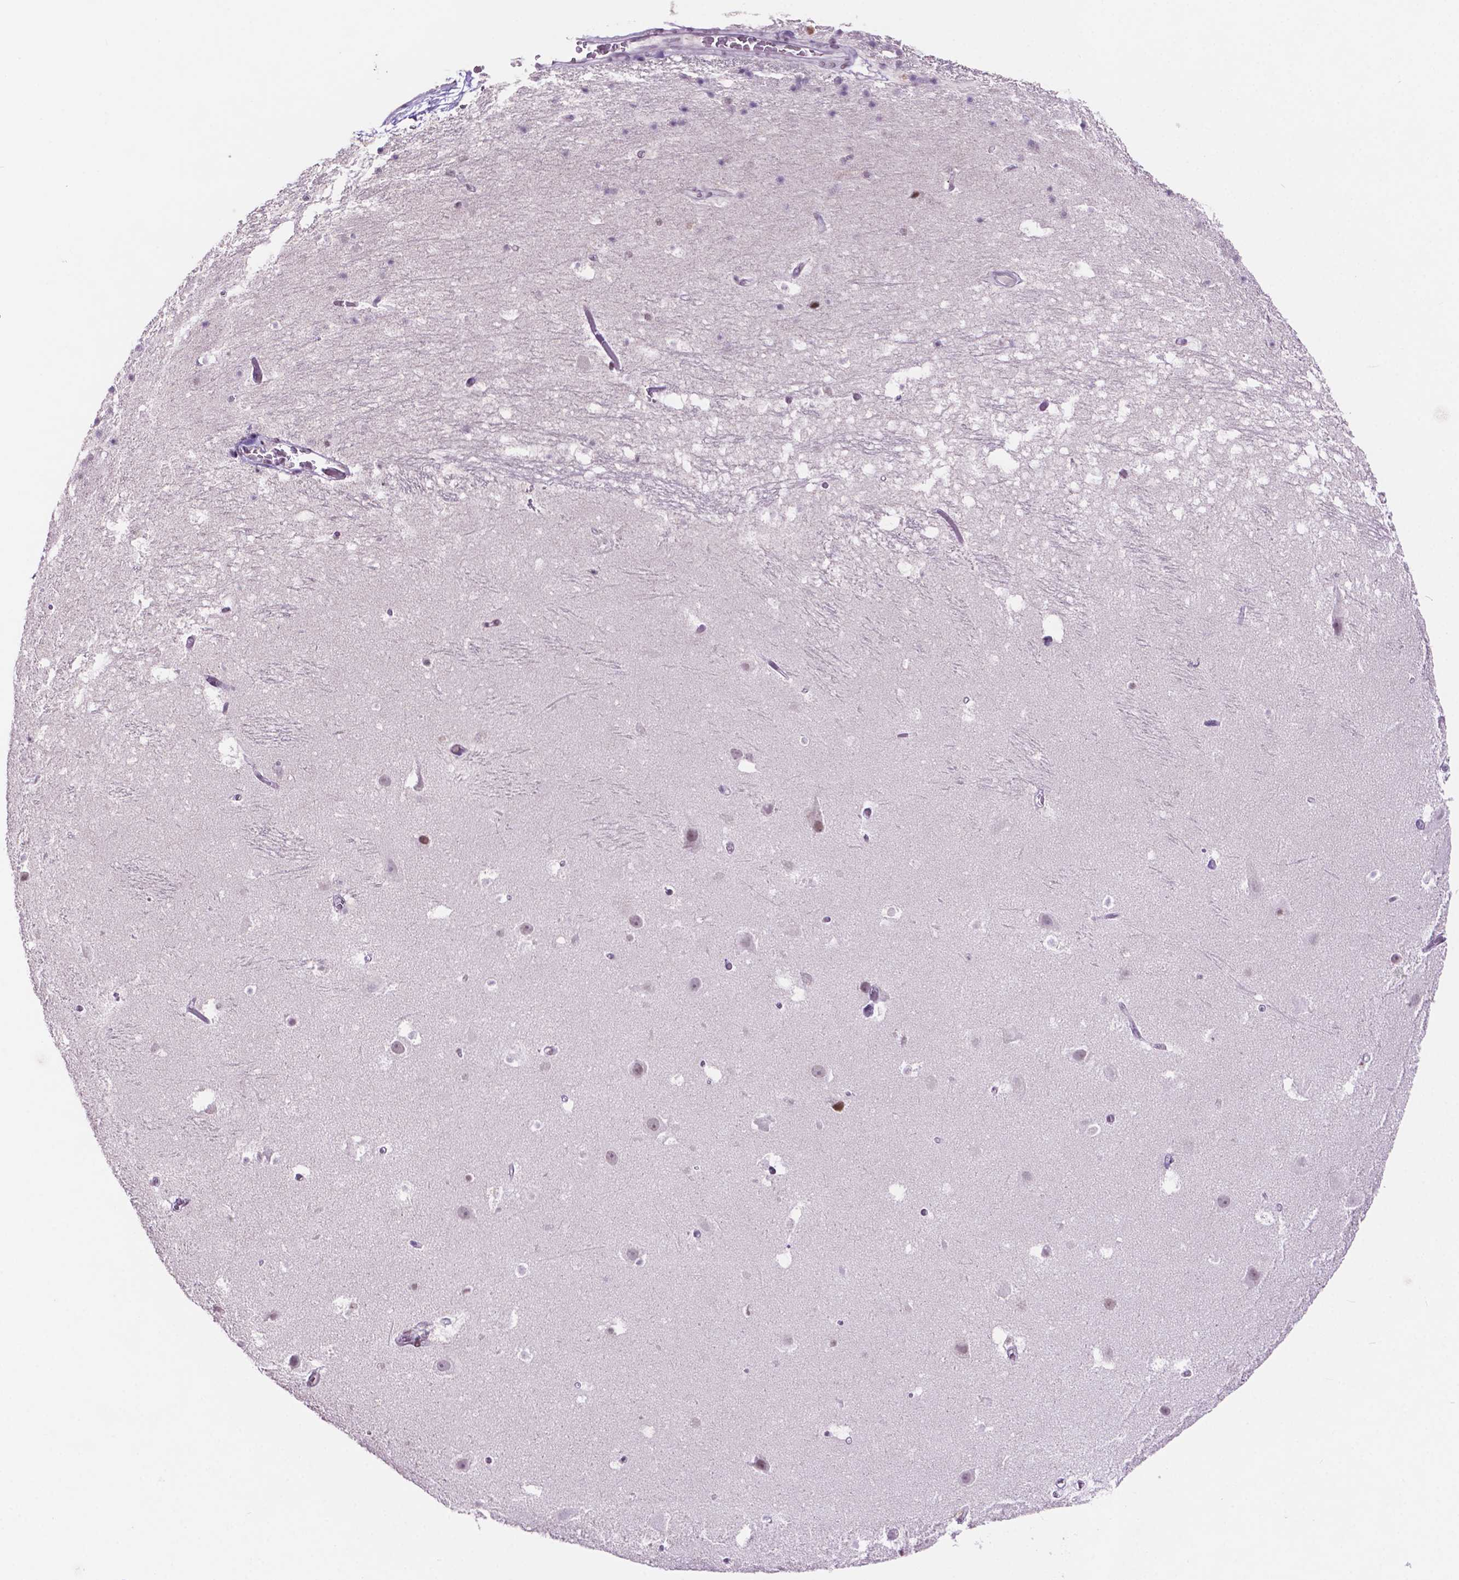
{"staining": {"intensity": "negative", "quantity": "none", "location": "none"}, "tissue": "hippocampus", "cell_type": "Glial cells", "image_type": "normal", "snomed": [{"axis": "morphology", "description": "Normal tissue, NOS"}, {"axis": "topography", "description": "Hippocampus"}], "caption": "The image reveals no staining of glial cells in benign hippocampus.", "gene": "NCOR1", "patient": {"sex": "male", "age": 26}}